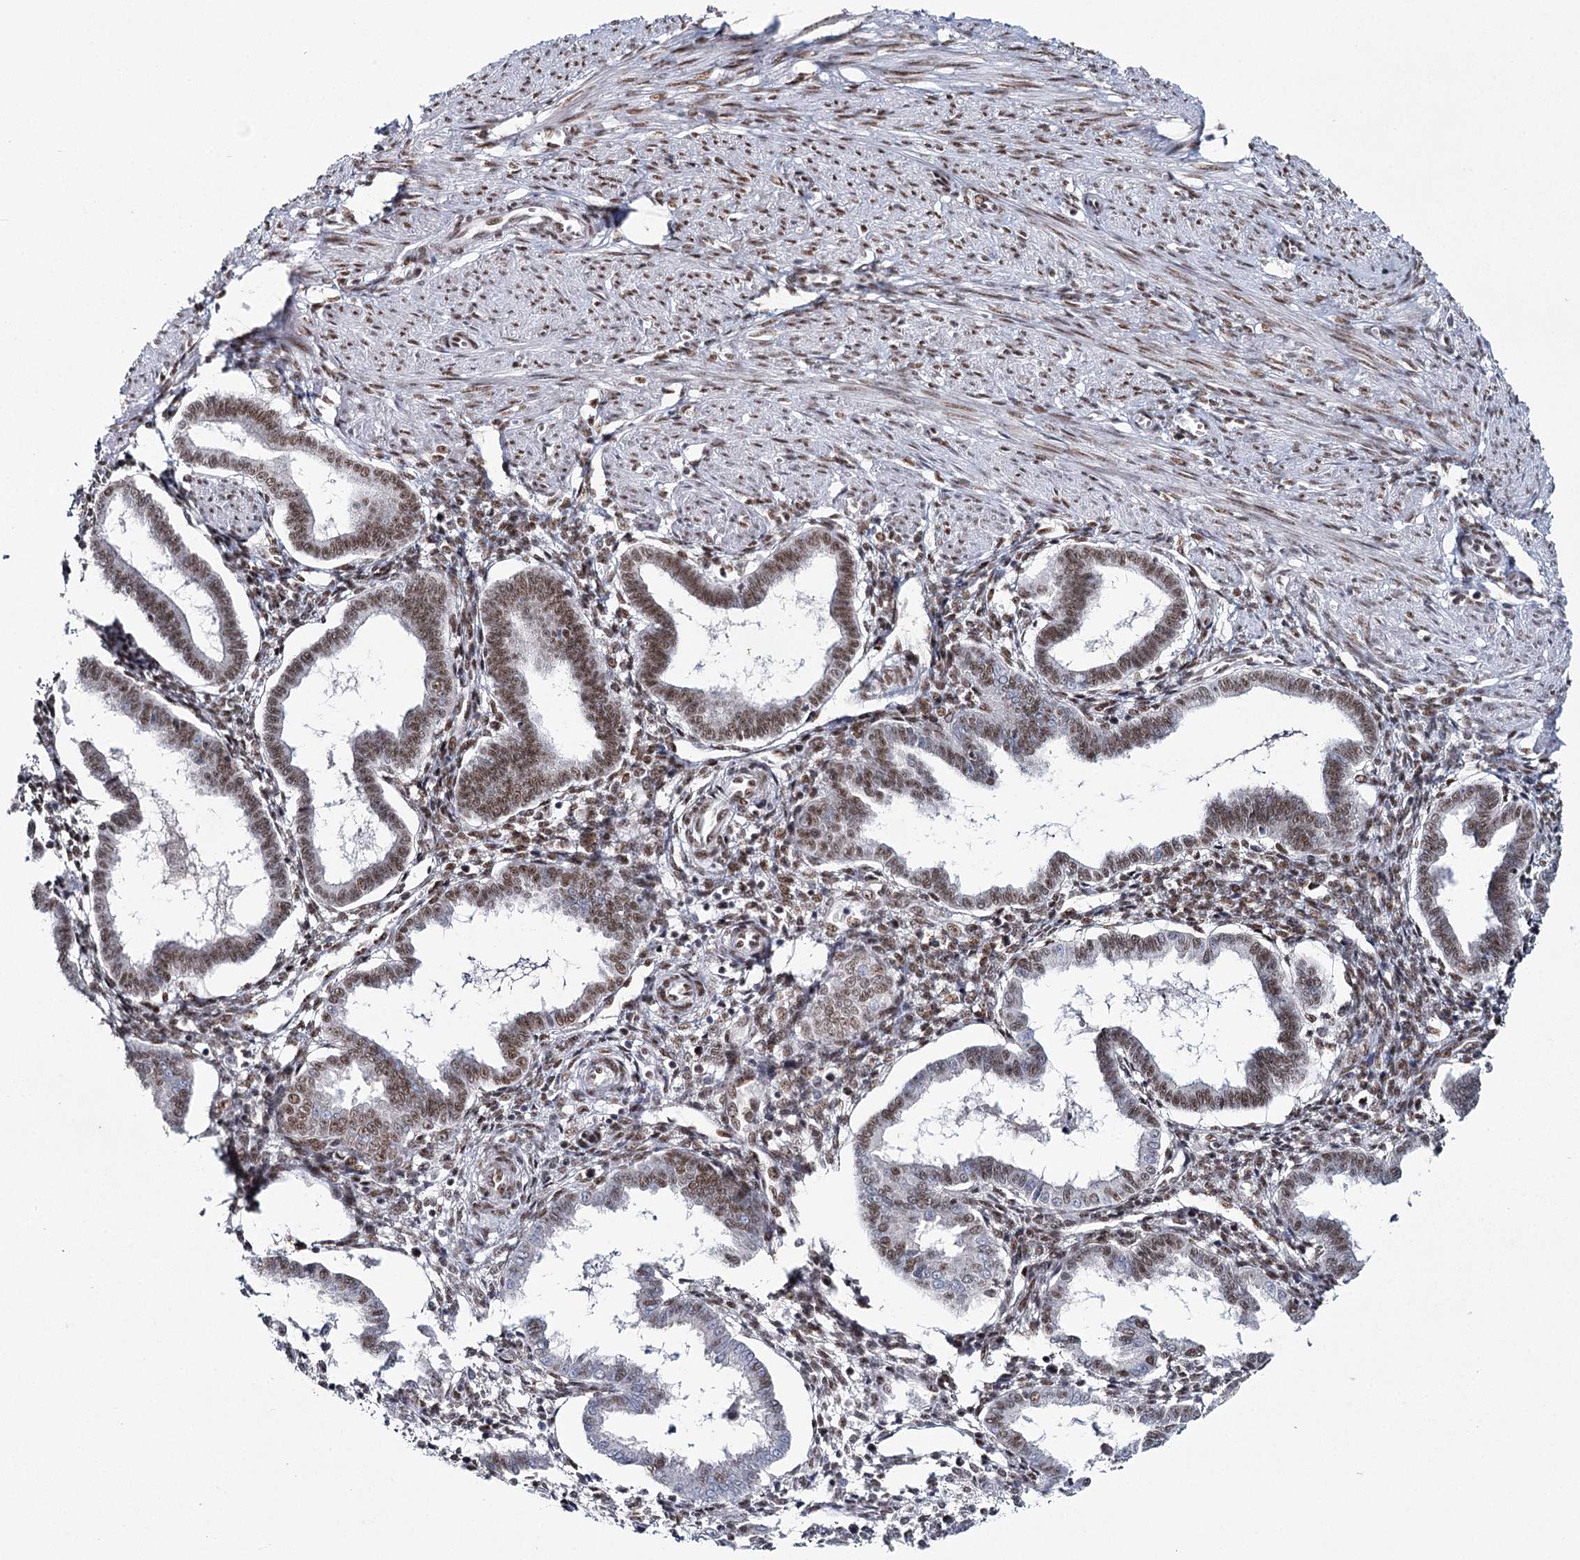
{"staining": {"intensity": "moderate", "quantity": "25%-75%", "location": "nuclear"}, "tissue": "endometrium", "cell_type": "Cells in endometrial stroma", "image_type": "normal", "snomed": [{"axis": "morphology", "description": "Normal tissue, NOS"}, {"axis": "topography", "description": "Endometrium"}], "caption": "DAB (3,3'-diaminobenzidine) immunohistochemical staining of normal endometrium reveals moderate nuclear protein positivity in approximately 25%-75% of cells in endometrial stroma. The protein of interest is stained brown, and the nuclei are stained in blue (DAB IHC with brightfield microscopy, high magnification).", "gene": "SCAF8", "patient": {"sex": "female", "age": 25}}